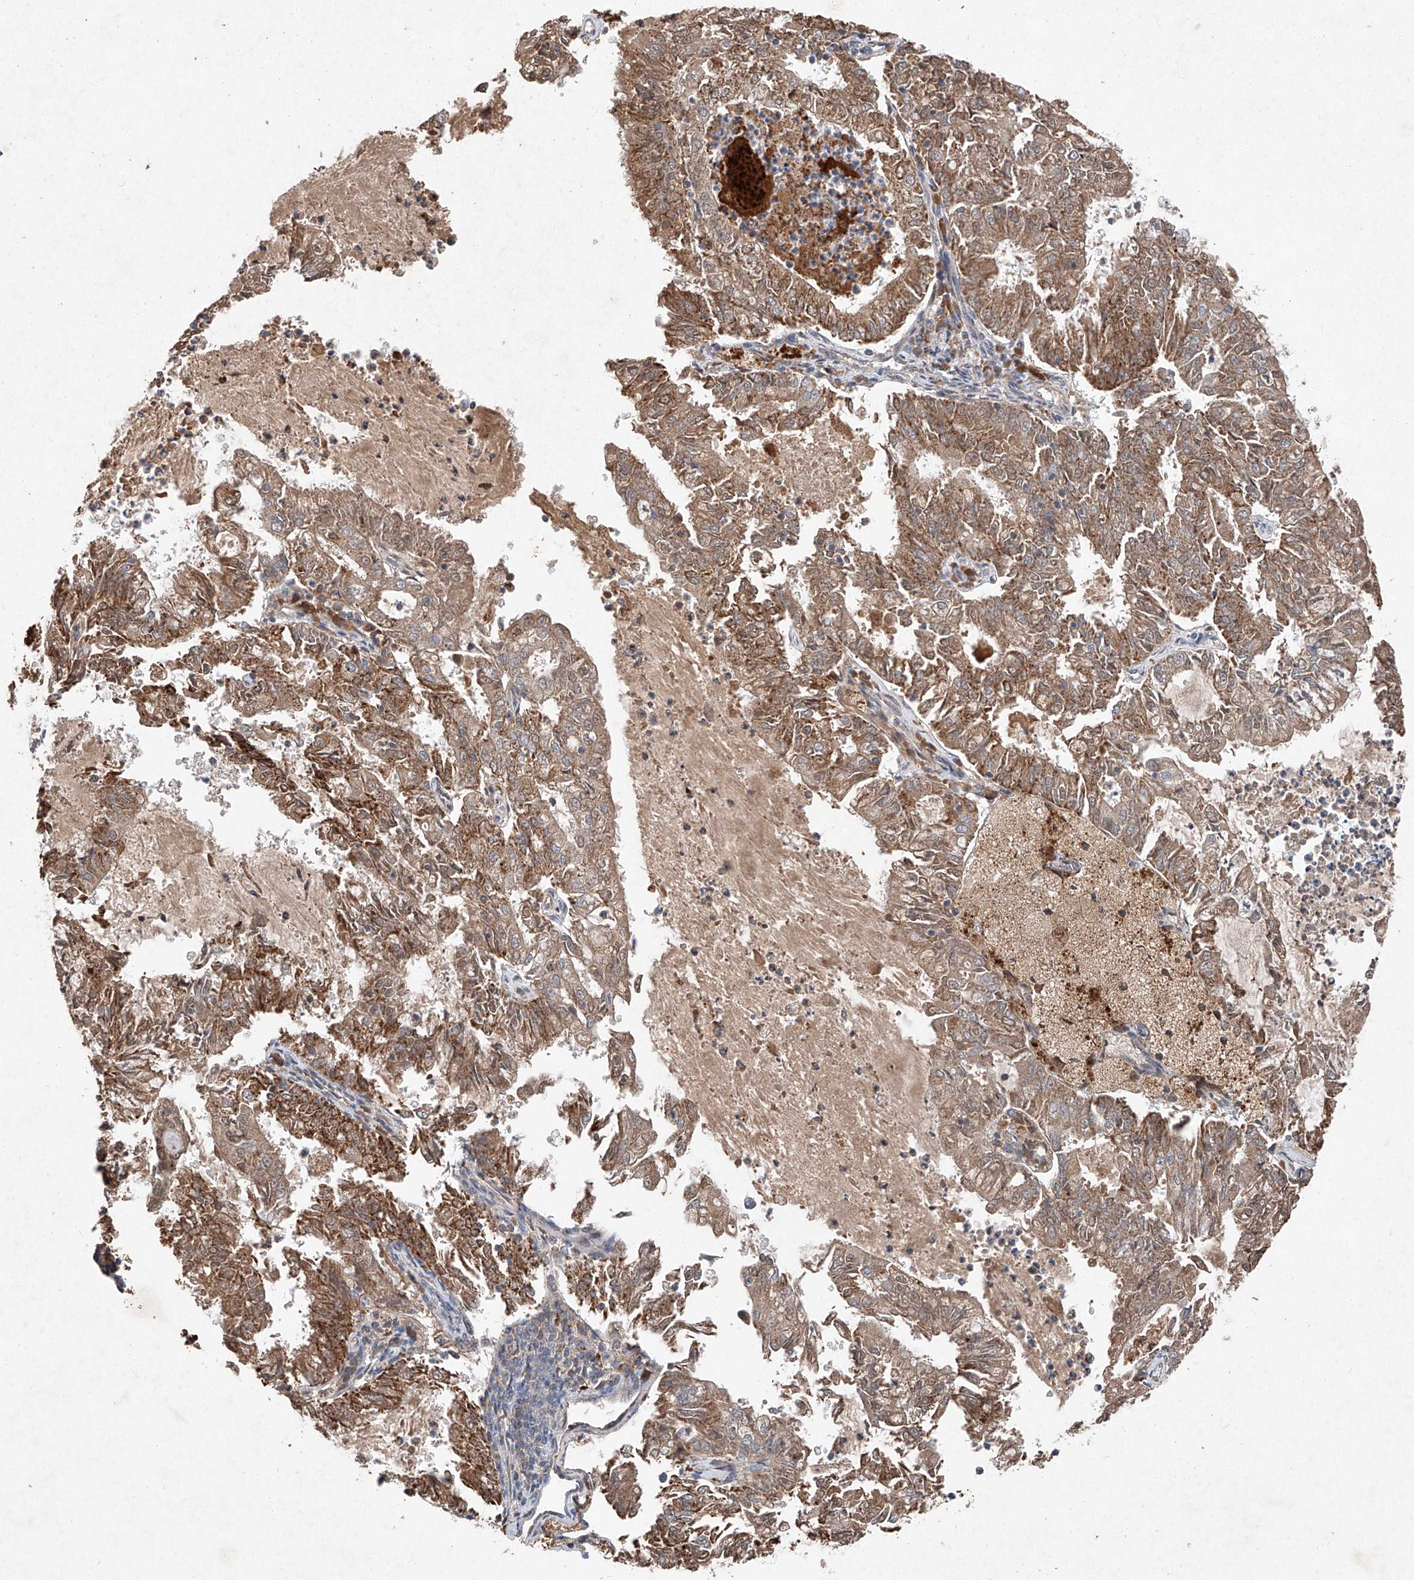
{"staining": {"intensity": "moderate", "quantity": ">75%", "location": "cytoplasmic/membranous"}, "tissue": "endometrial cancer", "cell_type": "Tumor cells", "image_type": "cancer", "snomed": [{"axis": "morphology", "description": "Adenocarcinoma, NOS"}, {"axis": "topography", "description": "Endometrium"}], "caption": "Human endometrial cancer (adenocarcinoma) stained with a protein marker displays moderate staining in tumor cells.", "gene": "RUSC1", "patient": {"sex": "female", "age": 57}}